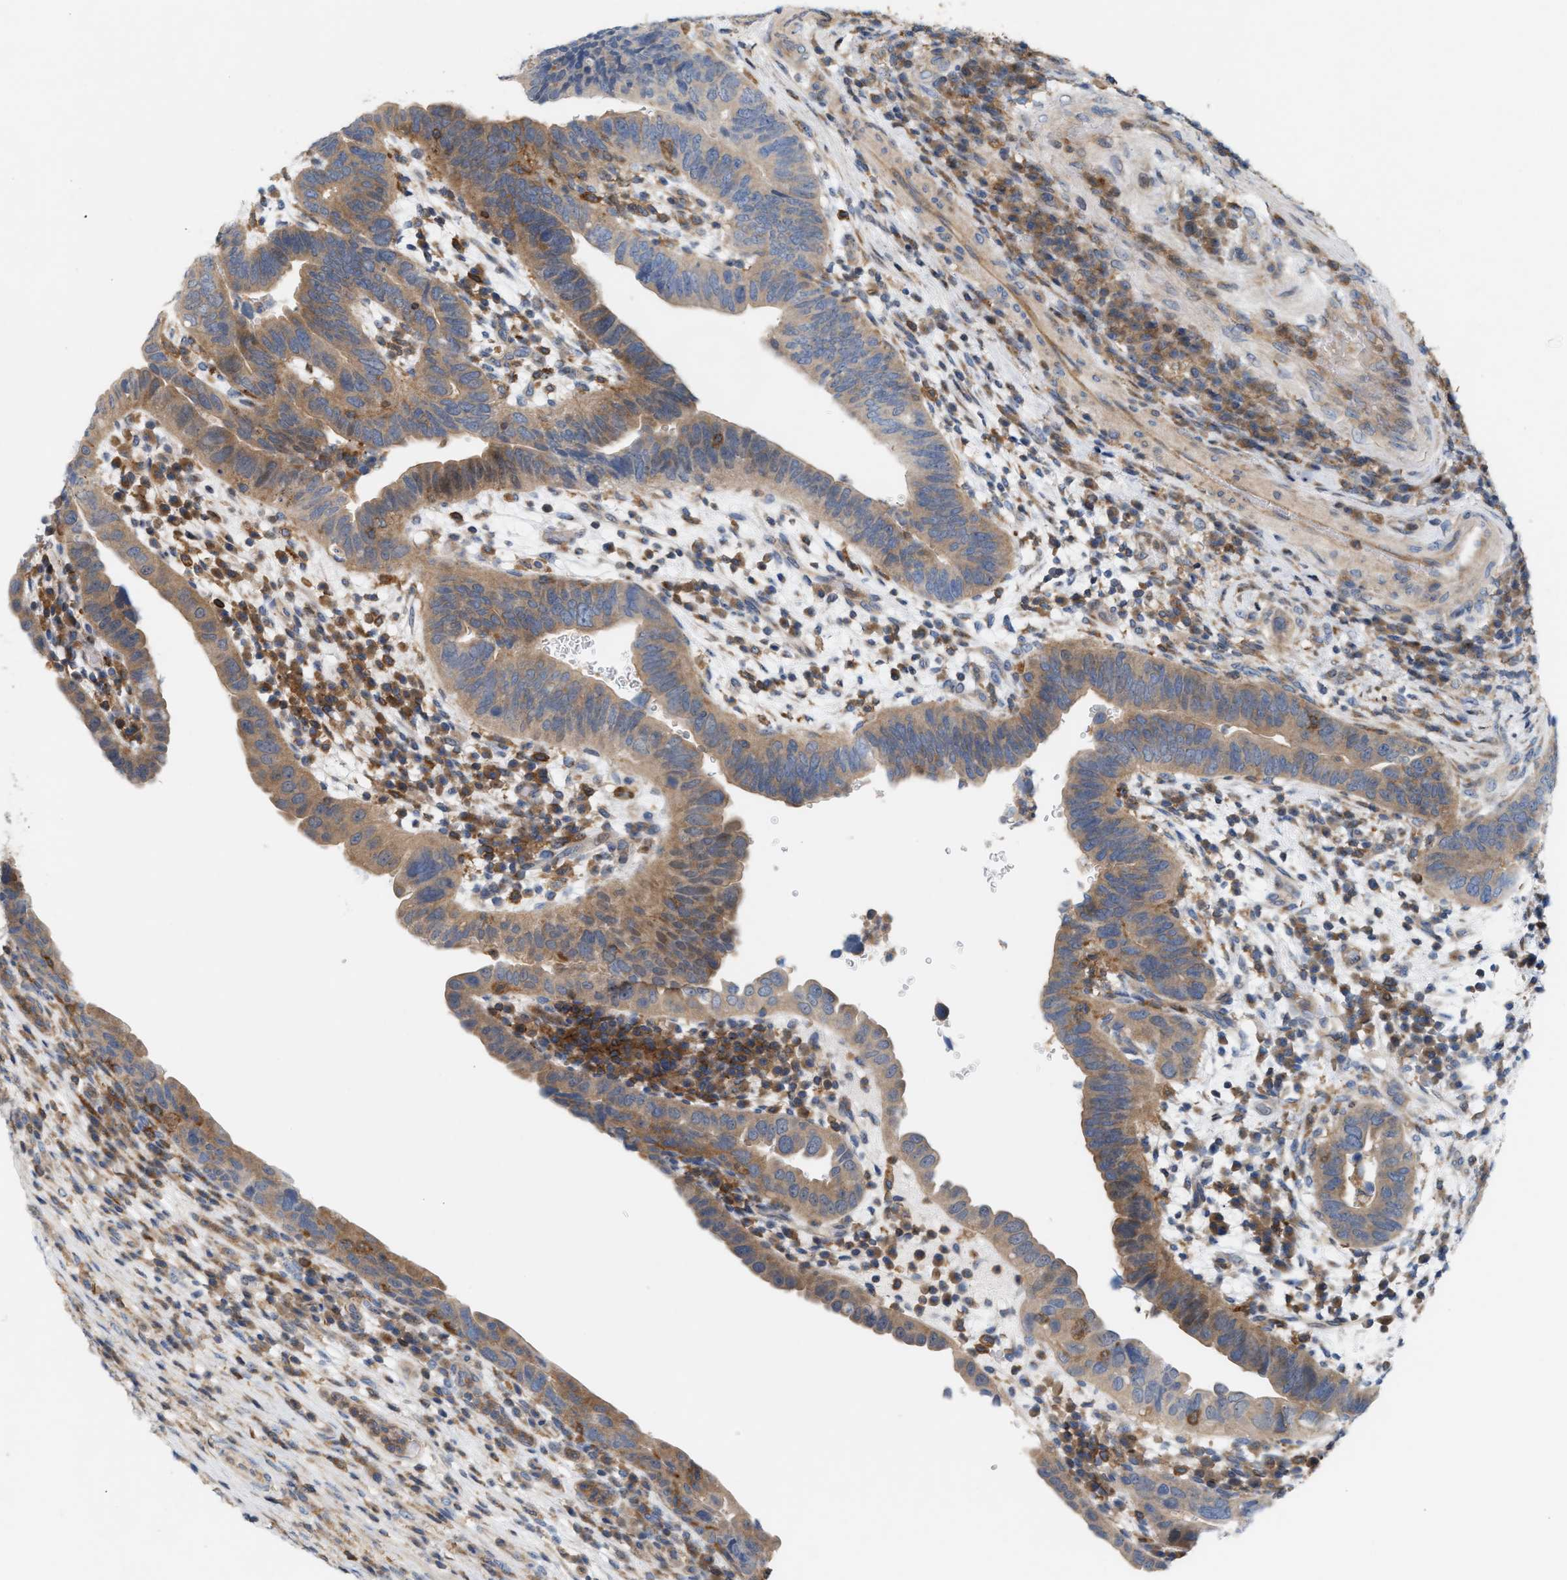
{"staining": {"intensity": "moderate", "quantity": ">75%", "location": "cytoplasmic/membranous"}, "tissue": "urothelial cancer", "cell_type": "Tumor cells", "image_type": "cancer", "snomed": [{"axis": "morphology", "description": "Urothelial carcinoma, High grade"}, {"axis": "topography", "description": "Urinary bladder"}], "caption": "Immunohistochemistry (IHC) photomicrograph of urothelial carcinoma (high-grade) stained for a protein (brown), which displays medium levels of moderate cytoplasmic/membranous positivity in about >75% of tumor cells.", "gene": "DBNL", "patient": {"sex": "female", "age": 82}}